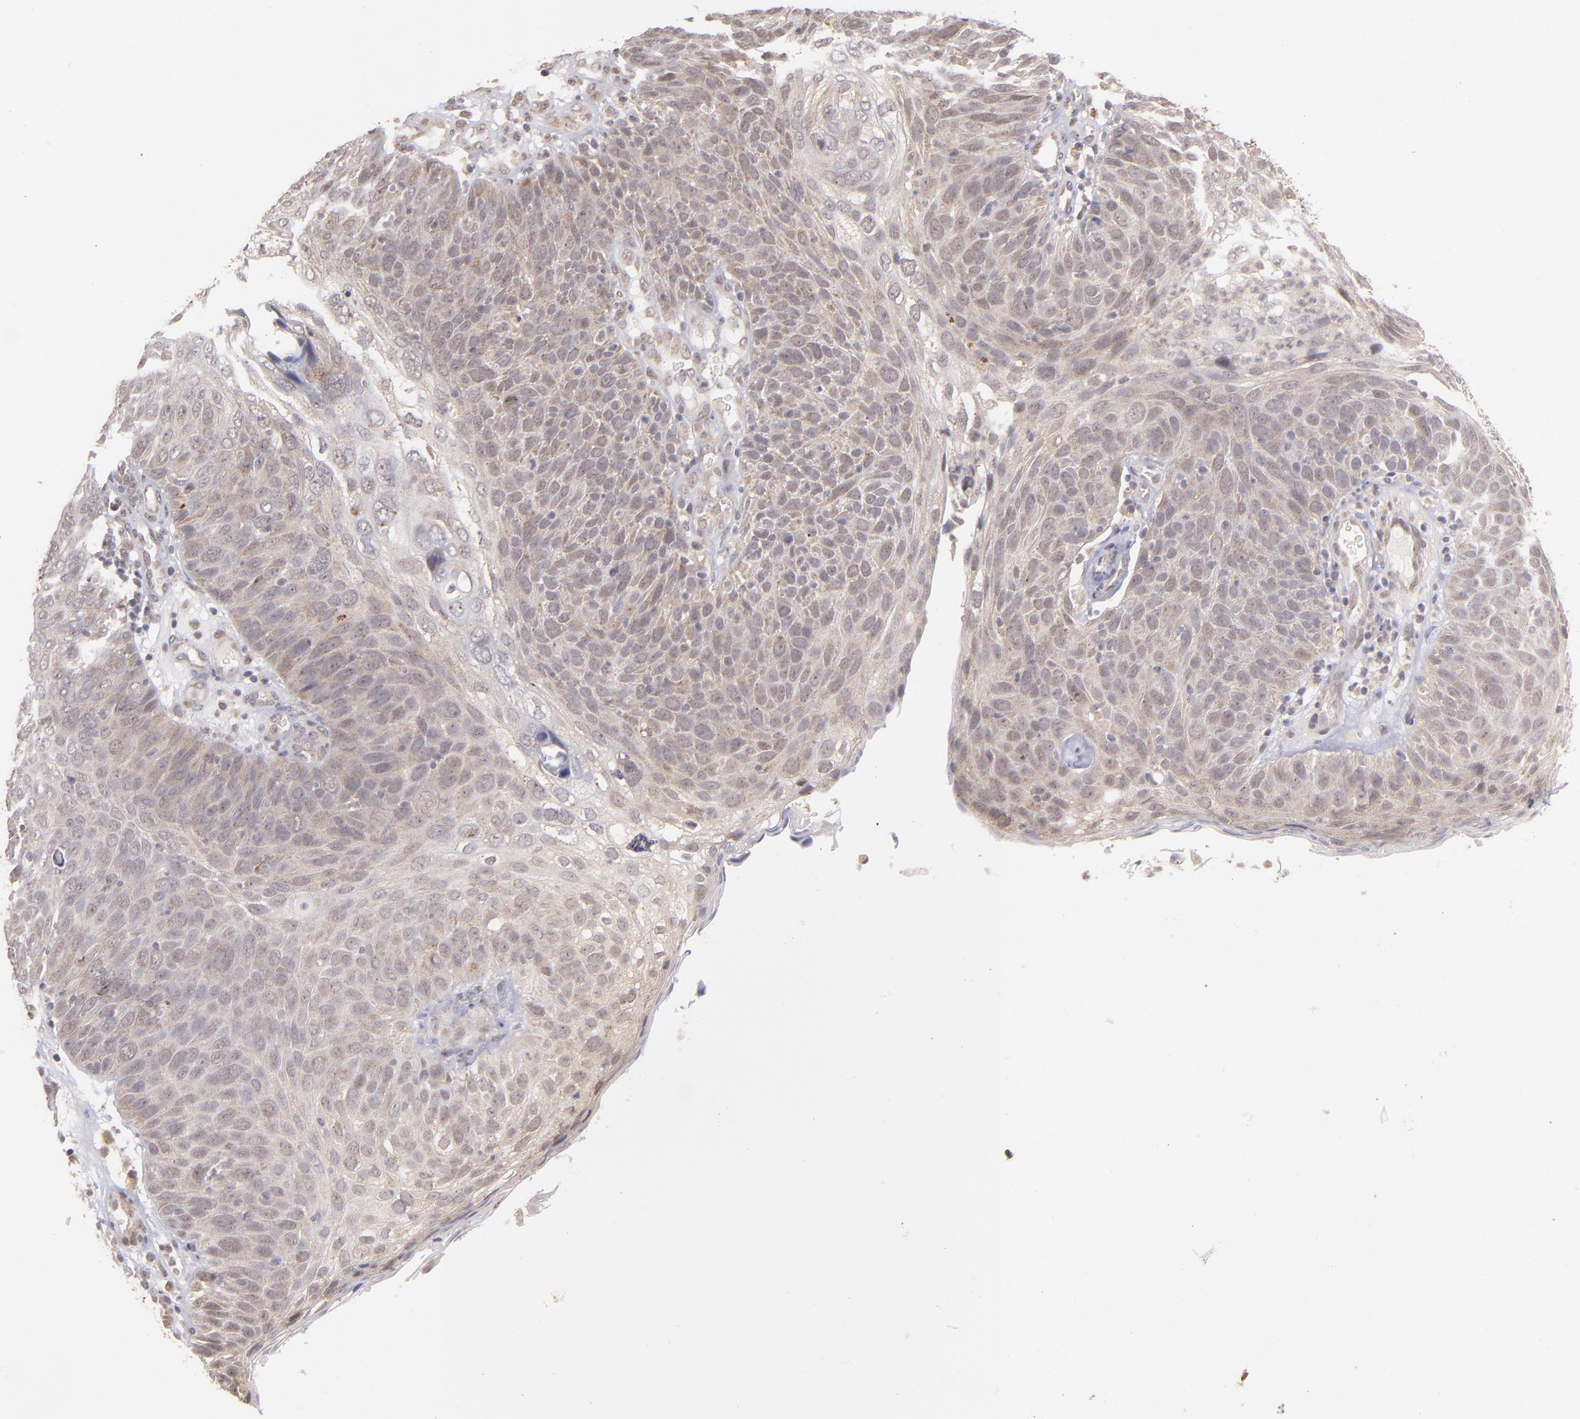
{"staining": {"intensity": "weak", "quantity": ">75%", "location": "cytoplasmic/membranous"}, "tissue": "skin cancer", "cell_type": "Tumor cells", "image_type": "cancer", "snomed": [{"axis": "morphology", "description": "Squamous cell carcinoma, NOS"}, {"axis": "topography", "description": "Skin"}], "caption": "Immunohistochemical staining of skin squamous cell carcinoma reveals weak cytoplasmic/membranous protein staining in about >75% of tumor cells.", "gene": "ZFYVE1", "patient": {"sex": "male", "age": 87}}